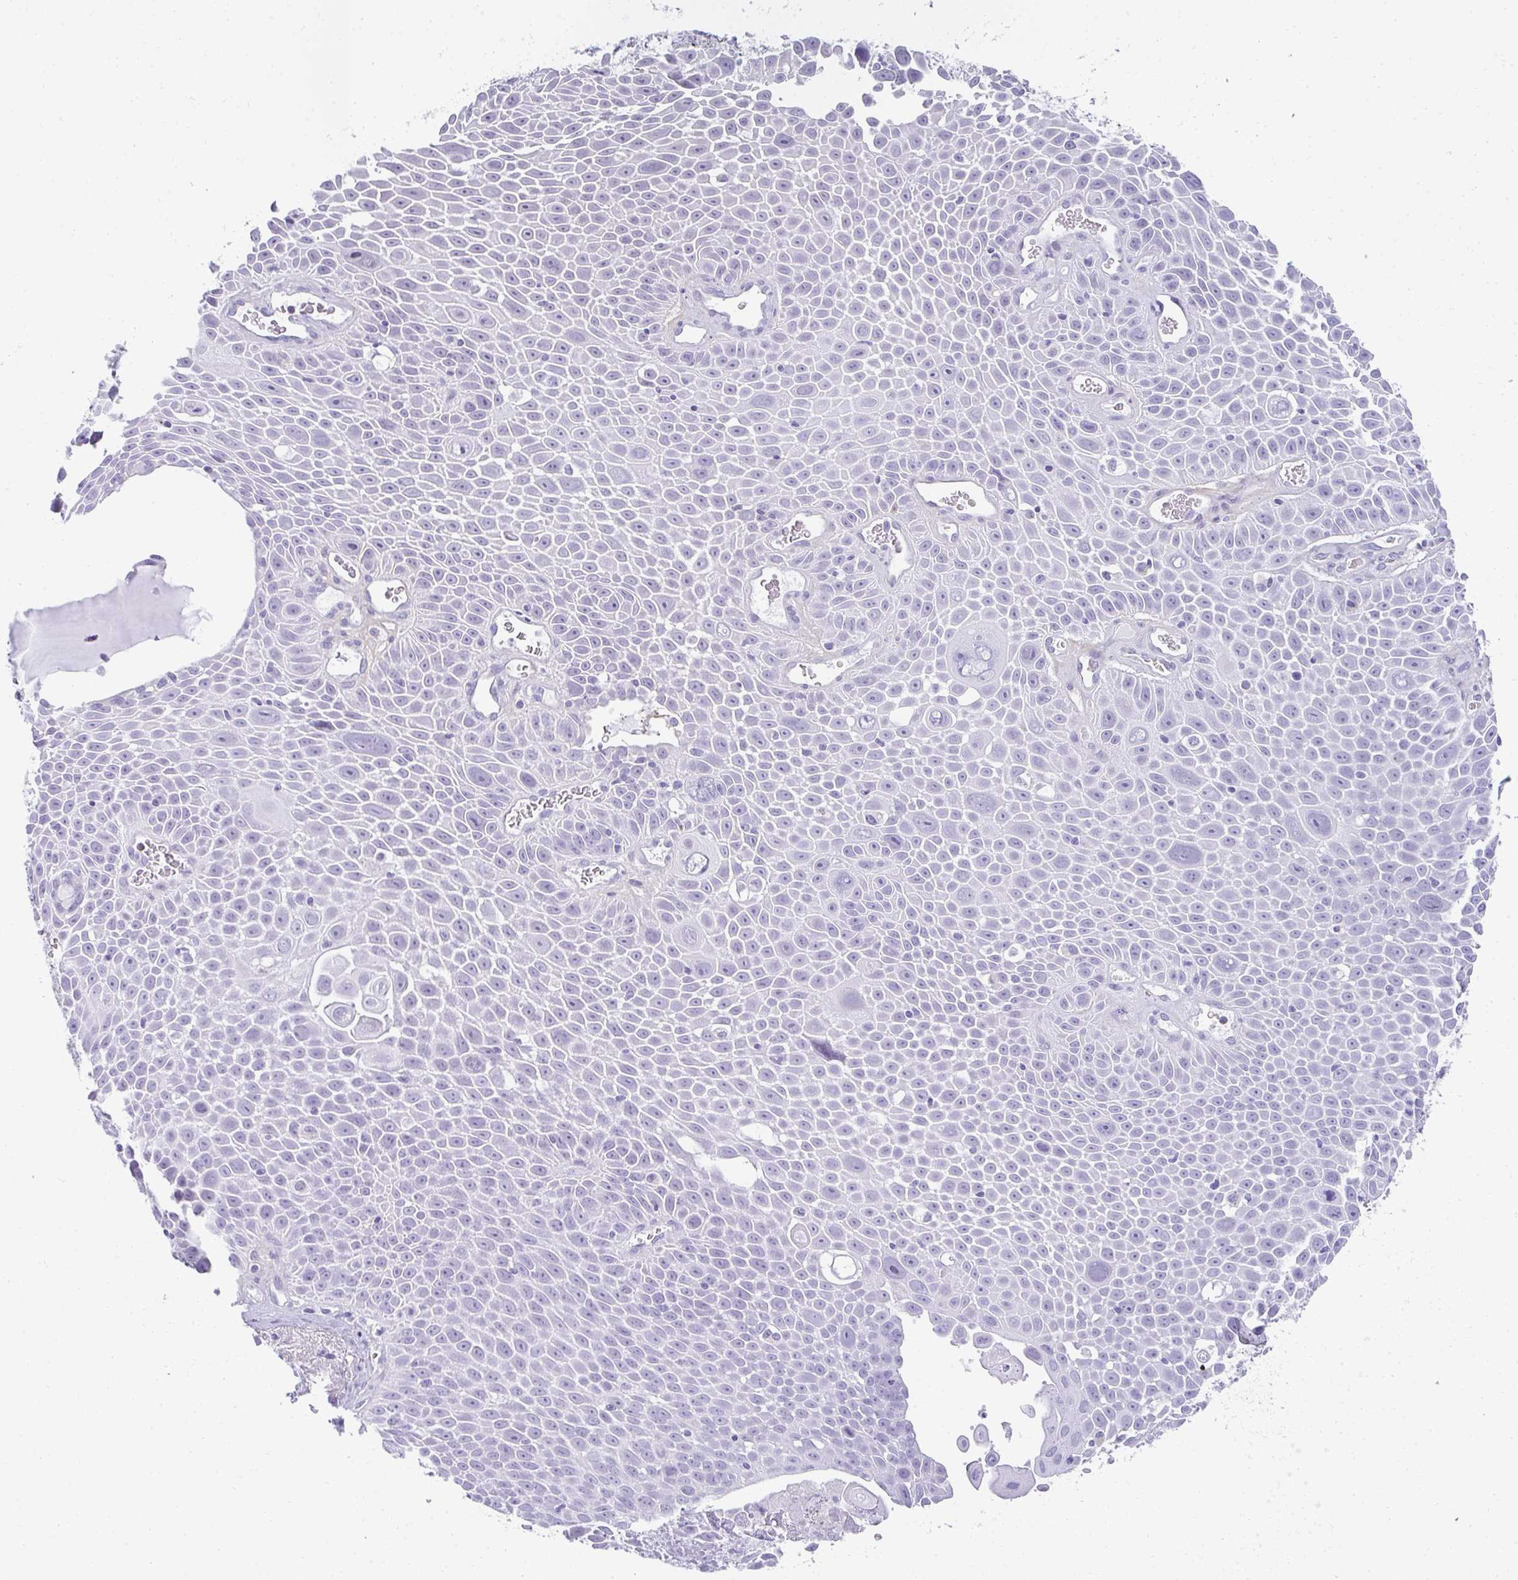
{"staining": {"intensity": "negative", "quantity": "none", "location": "none"}, "tissue": "lung cancer", "cell_type": "Tumor cells", "image_type": "cancer", "snomed": [{"axis": "morphology", "description": "Squamous cell carcinoma, NOS"}, {"axis": "morphology", "description": "Squamous cell carcinoma, metastatic, NOS"}, {"axis": "topography", "description": "Lymph node"}, {"axis": "topography", "description": "Lung"}], "caption": "The immunohistochemistry (IHC) histopathology image has no significant positivity in tumor cells of metastatic squamous cell carcinoma (lung) tissue. (IHC, brightfield microscopy, high magnification).", "gene": "RLF", "patient": {"sex": "female", "age": 62}}